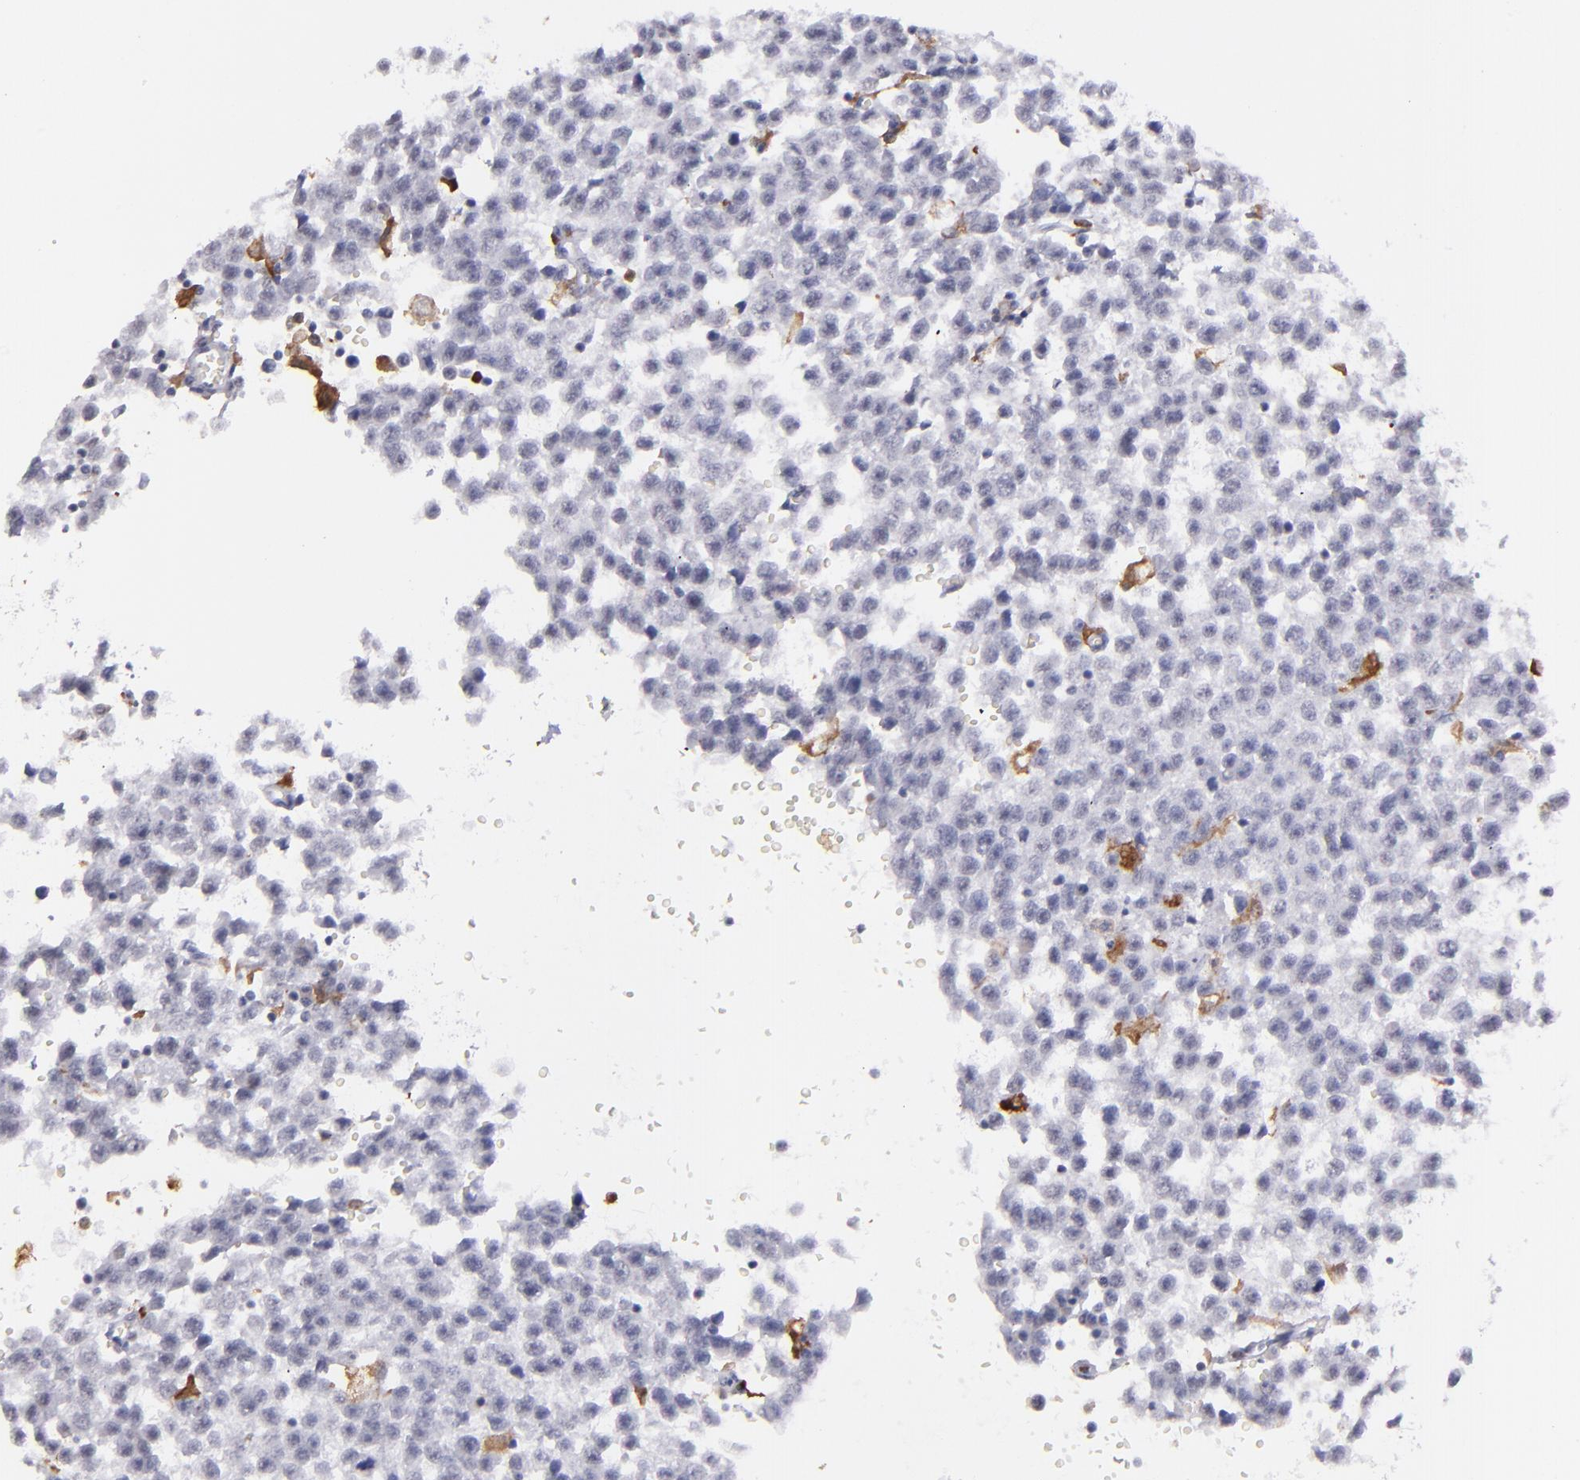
{"staining": {"intensity": "negative", "quantity": "none", "location": "none"}, "tissue": "testis cancer", "cell_type": "Tumor cells", "image_type": "cancer", "snomed": [{"axis": "morphology", "description": "Seminoma, NOS"}, {"axis": "topography", "description": "Testis"}], "caption": "A photomicrograph of testis cancer stained for a protein exhibits no brown staining in tumor cells.", "gene": "NCF2", "patient": {"sex": "male", "age": 35}}